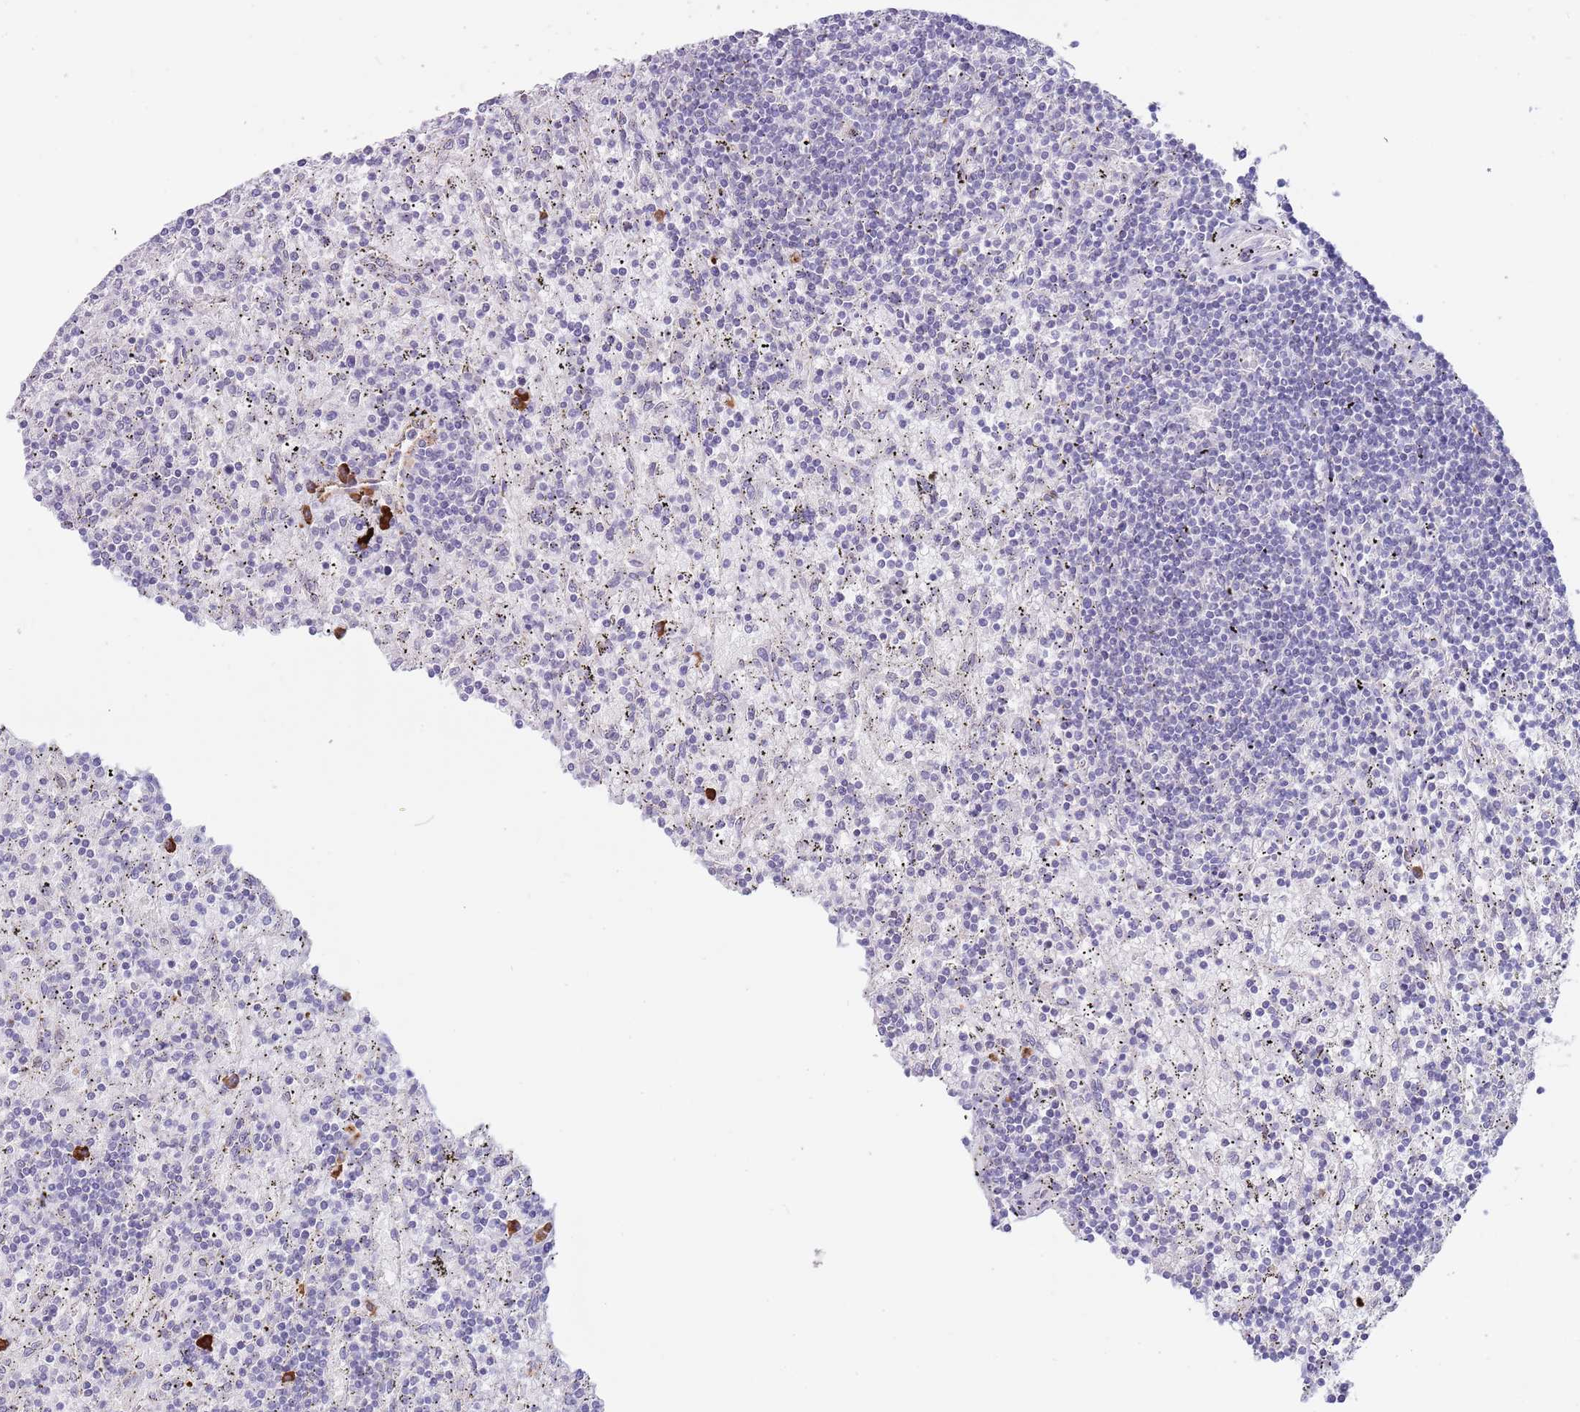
{"staining": {"intensity": "negative", "quantity": "none", "location": "none"}, "tissue": "lymphoma", "cell_type": "Tumor cells", "image_type": "cancer", "snomed": [{"axis": "morphology", "description": "Malignant lymphoma, non-Hodgkin's type, Low grade"}, {"axis": "topography", "description": "Spleen"}], "caption": "DAB (3,3'-diaminobenzidine) immunohistochemical staining of low-grade malignant lymphoma, non-Hodgkin's type exhibits no significant staining in tumor cells.", "gene": "TNRC6C", "patient": {"sex": "male", "age": 76}}